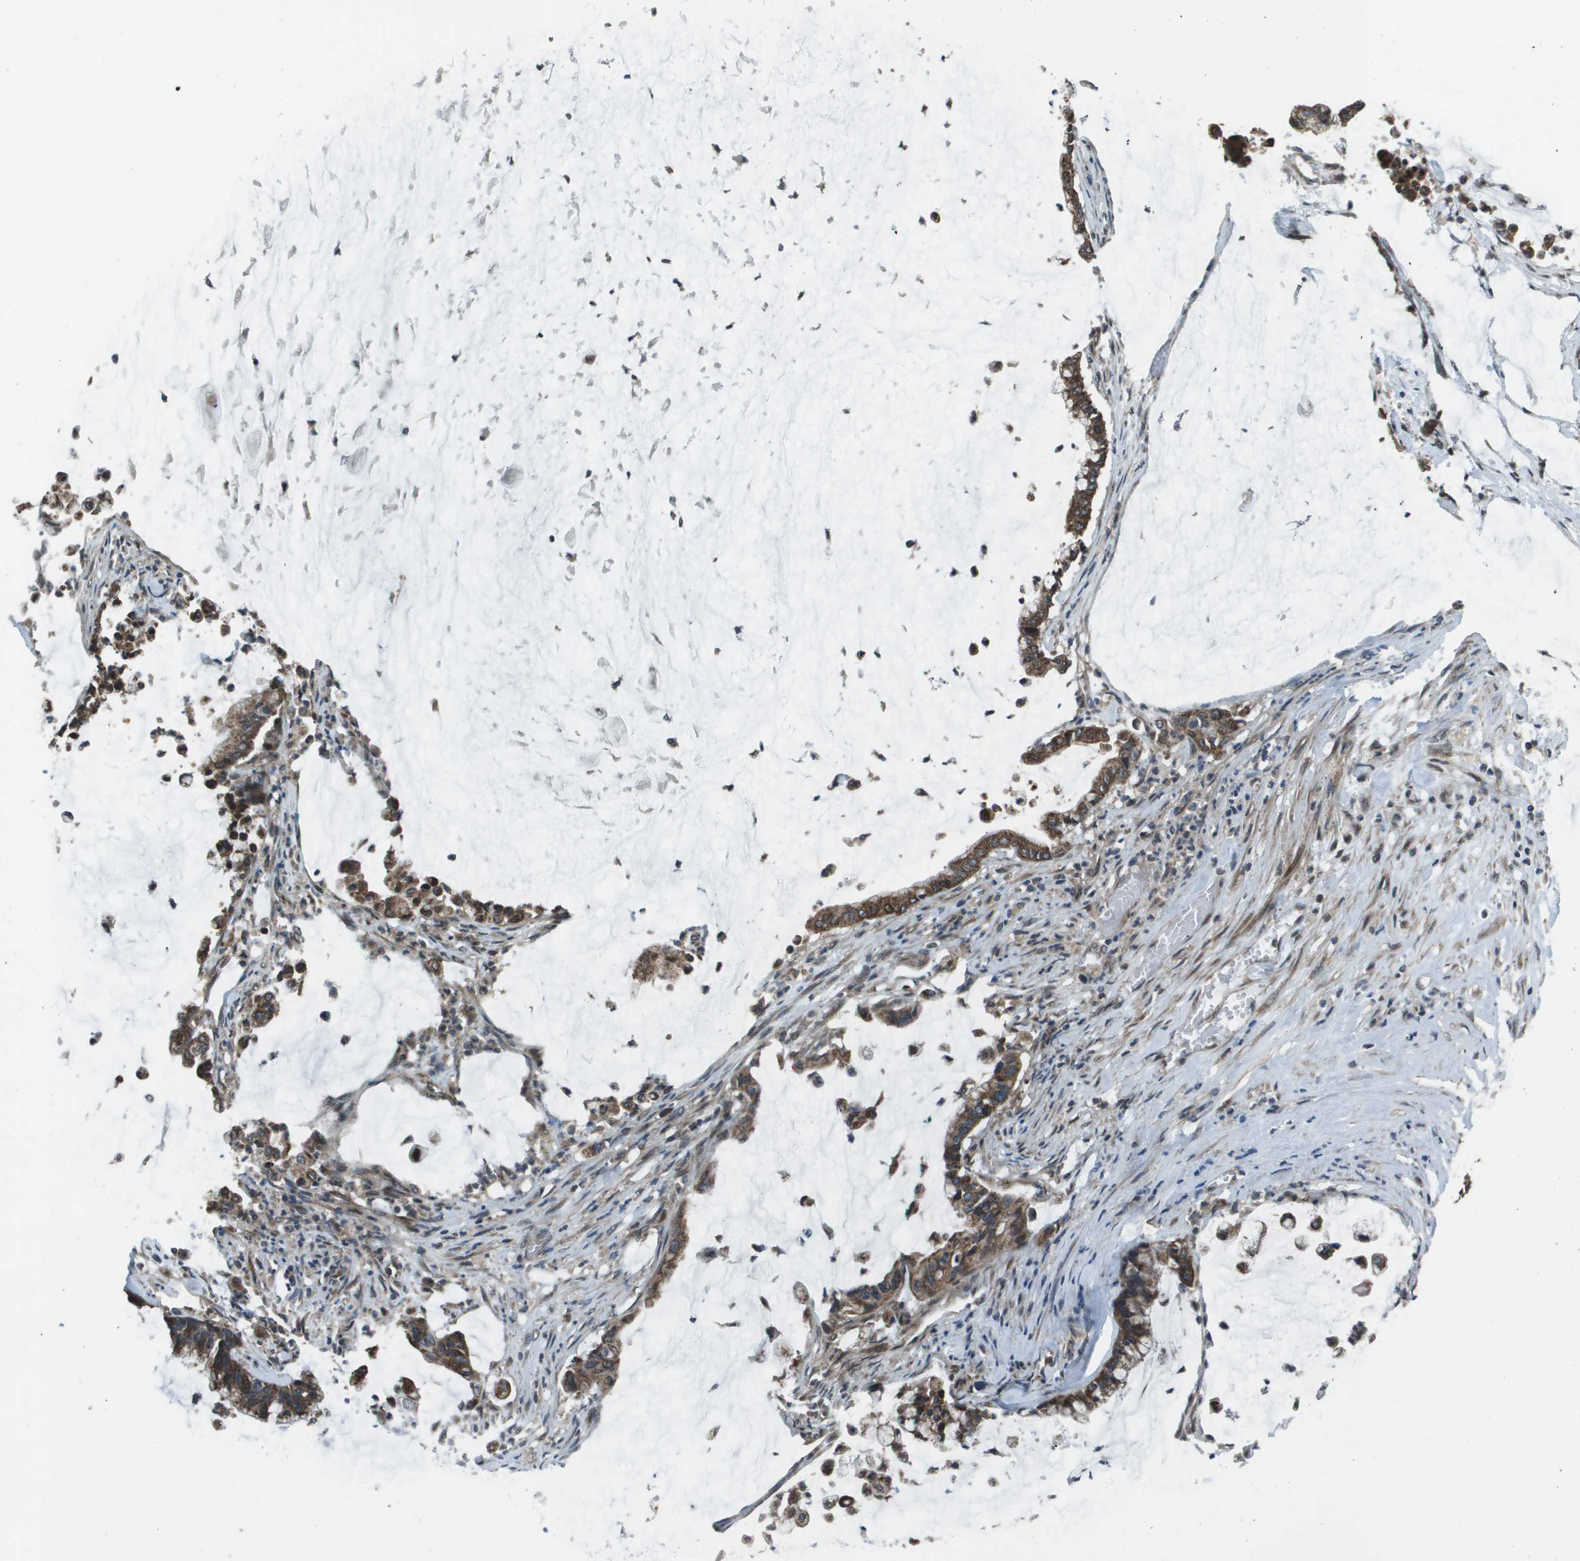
{"staining": {"intensity": "moderate", "quantity": ">75%", "location": "cytoplasmic/membranous"}, "tissue": "pancreatic cancer", "cell_type": "Tumor cells", "image_type": "cancer", "snomed": [{"axis": "morphology", "description": "Adenocarcinoma, NOS"}, {"axis": "topography", "description": "Pancreas"}], "caption": "Immunohistochemistry (IHC) of human pancreatic cancer shows medium levels of moderate cytoplasmic/membranous positivity in approximately >75% of tumor cells.", "gene": "PPFIA1", "patient": {"sex": "male", "age": 41}}